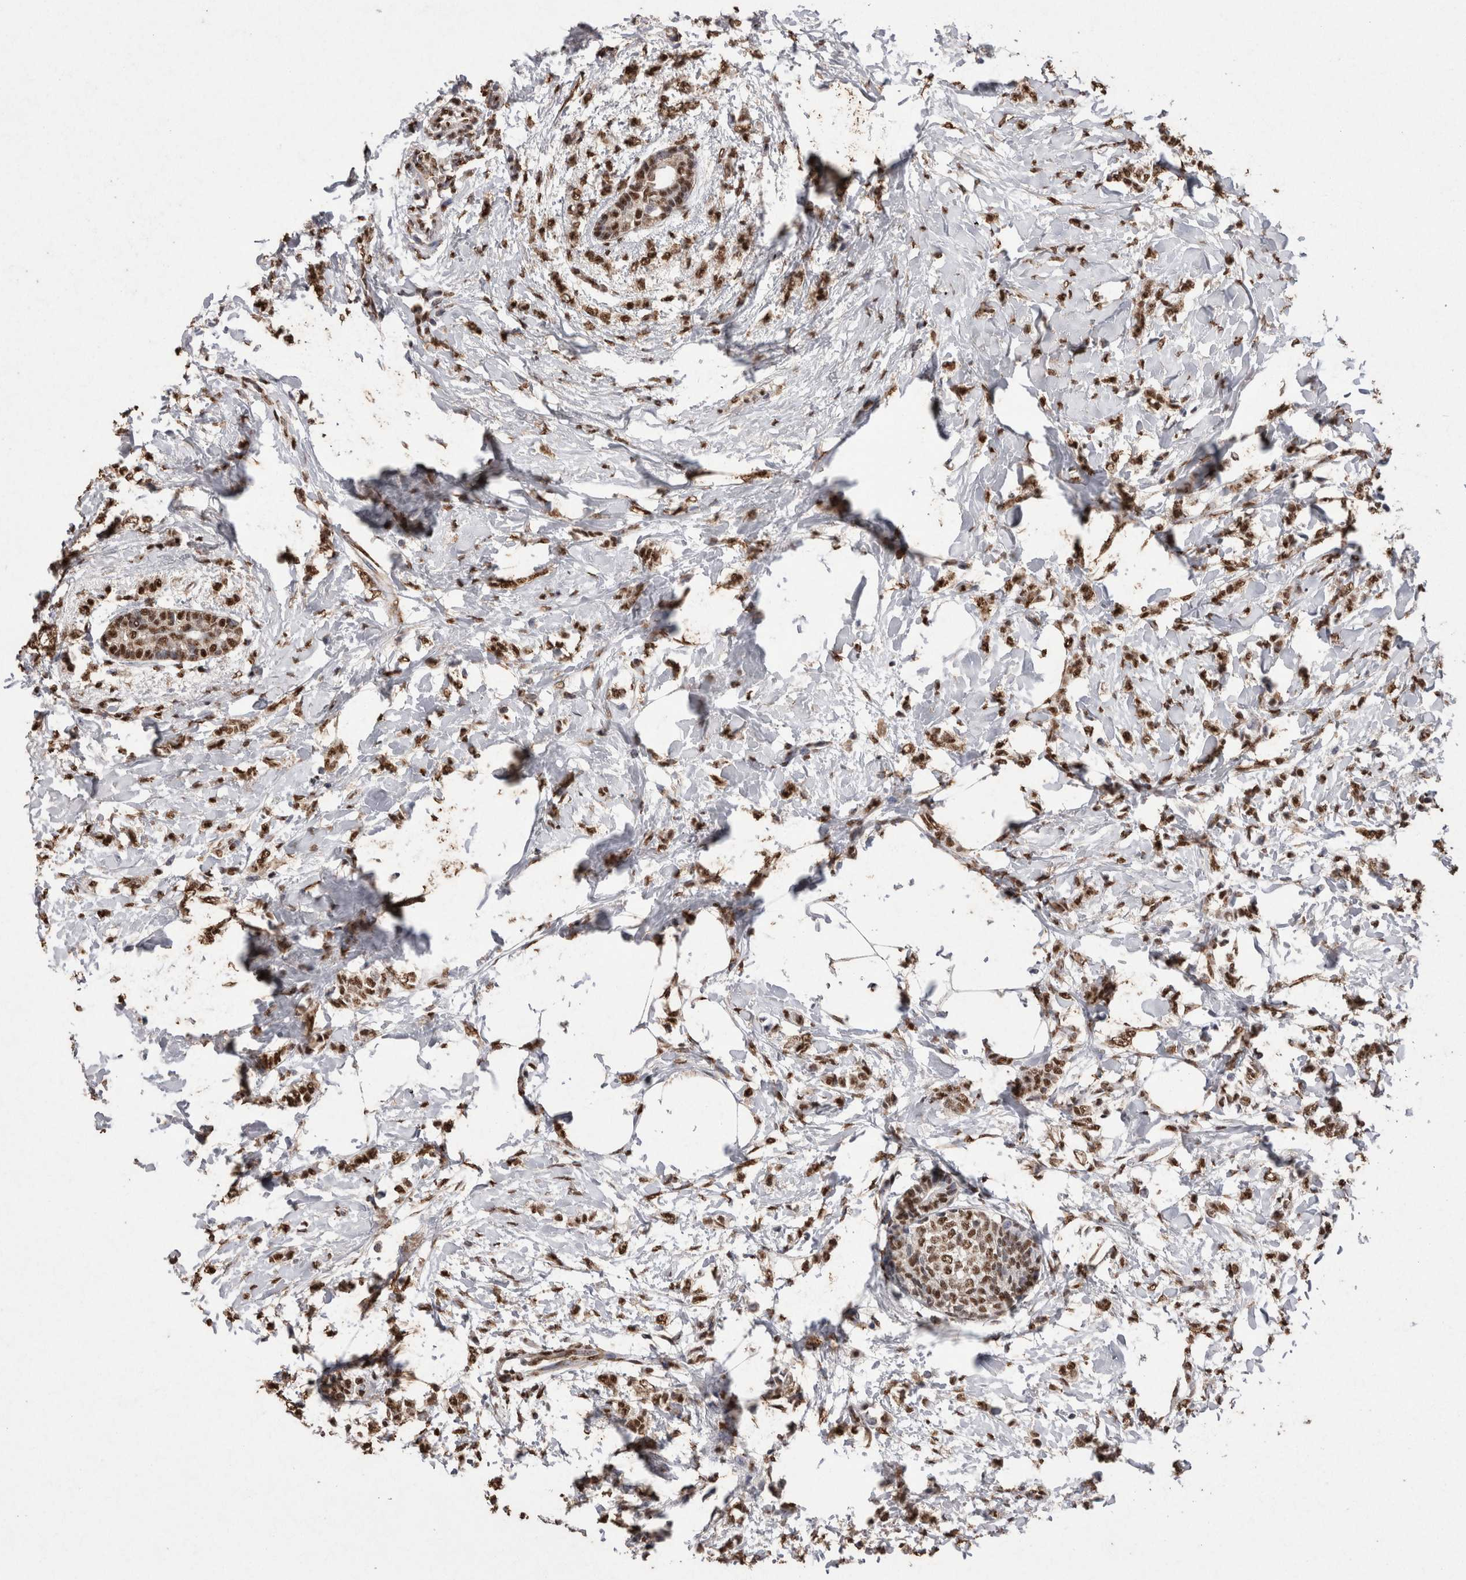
{"staining": {"intensity": "moderate", "quantity": ">75%", "location": "nuclear"}, "tissue": "breast cancer", "cell_type": "Tumor cells", "image_type": "cancer", "snomed": [{"axis": "morphology", "description": "Lobular carcinoma, in situ"}, {"axis": "morphology", "description": "Lobular carcinoma"}, {"axis": "topography", "description": "Breast"}], "caption": "Immunohistochemical staining of breast cancer exhibits medium levels of moderate nuclear protein expression in about >75% of tumor cells.", "gene": "NTHL1", "patient": {"sex": "female", "age": 41}}